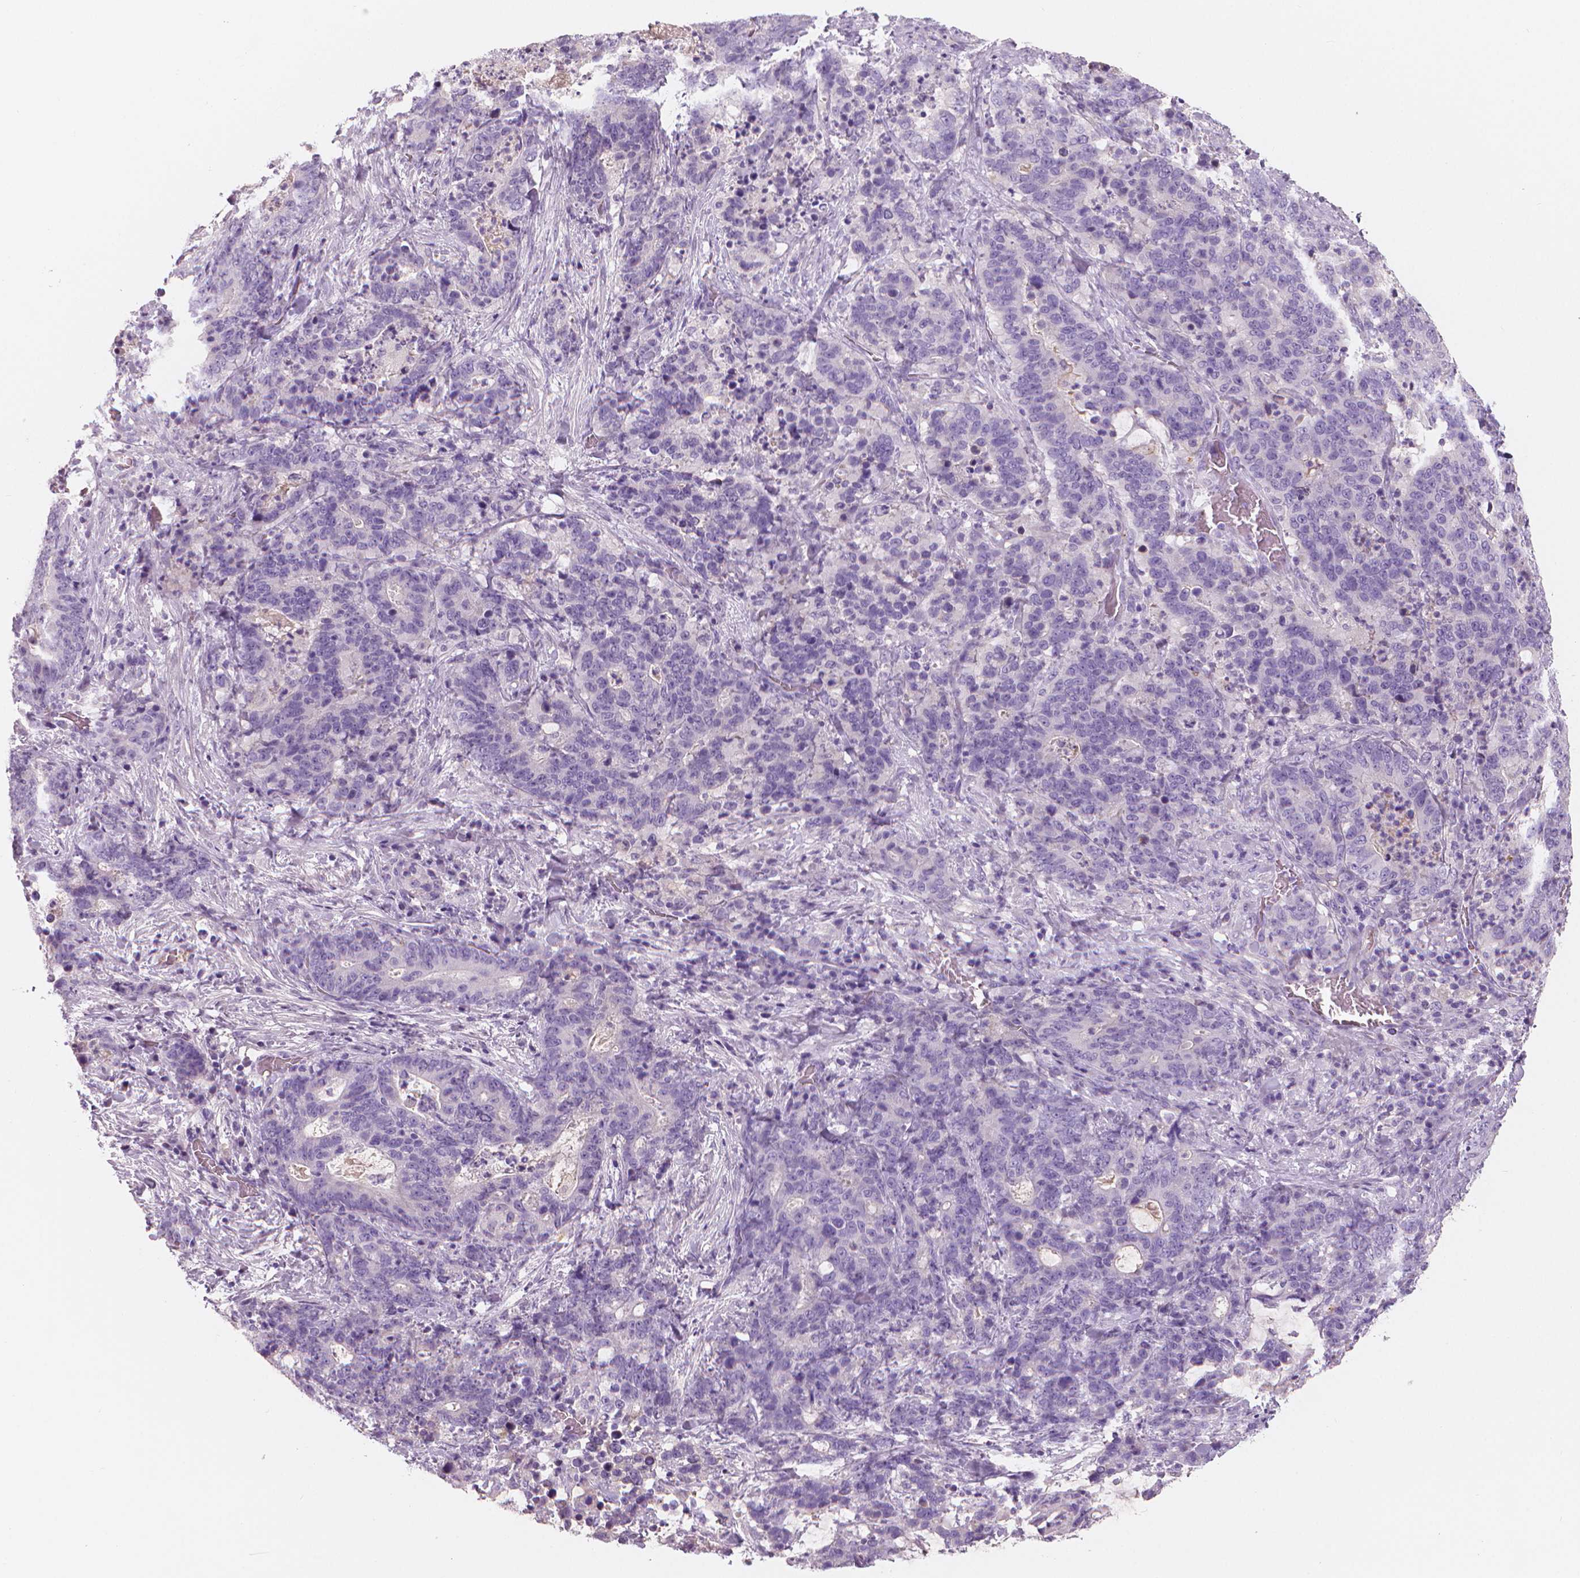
{"staining": {"intensity": "negative", "quantity": "none", "location": "none"}, "tissue": "stomach cancer", "cell_type": "Tumor cells", "image_type": "cancer", "snomed": [{"axis": "morphology", "description": "Normal tissue, NOS"}, {"axis": "morphology", "description": "Adenocarcinoma, NOS"}, {"axis": "topography", "description": "Stomach"}], "caption": "There is no significant staining in tumor cells of stomach adenocarcinoma.", "gene": "APOA4", "patient": {"sex": "female", "age": 64}}